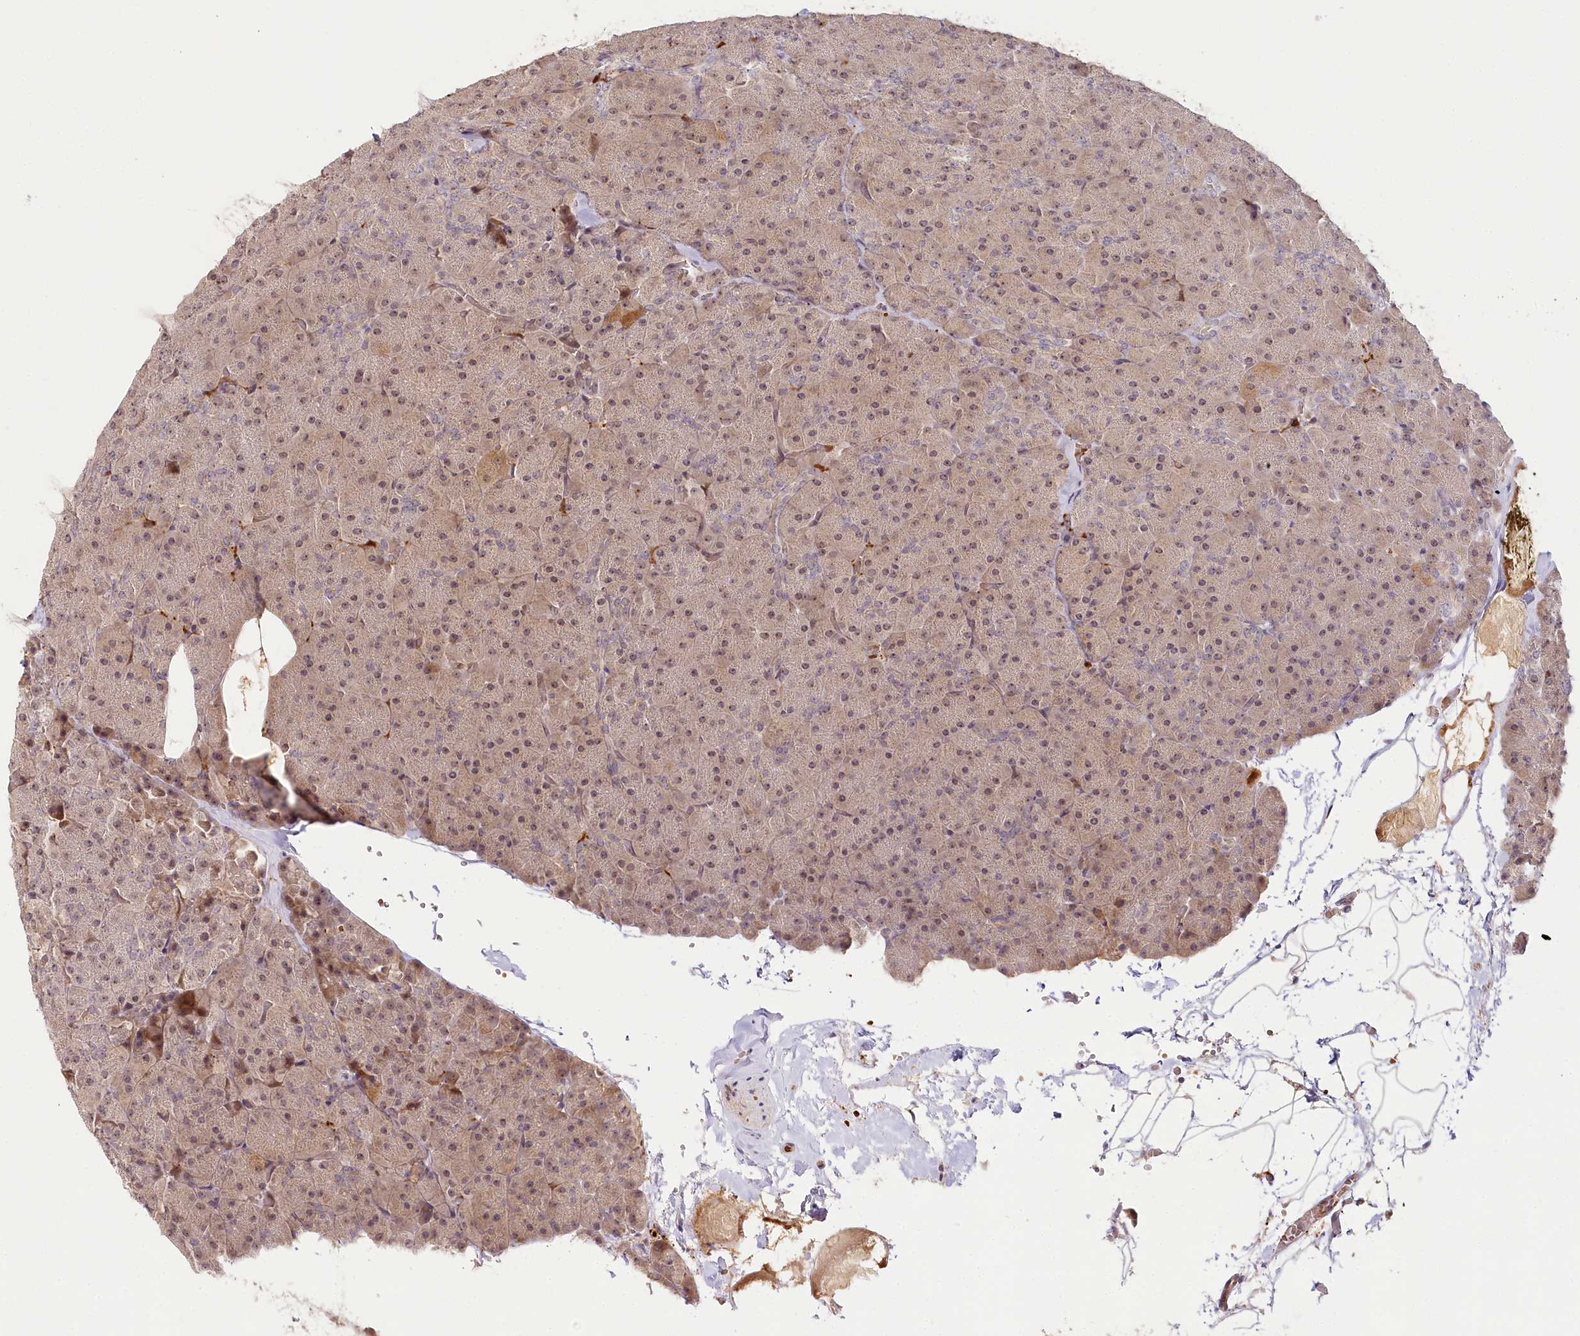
{"staining": {"intensity": "moderate", "quantity": ">75%", "location": "cytoplasmic/membranous,nuclear"}, "tissue": "pancreas", "cell_type": "Exocrine glandular cells", "image_type": "normal", "snomed": [{"axis": "morphology", "description": "Normal tissue, NOS"}, {"axis": "topography", "description": "Pancreas"}], "caption": "Immunohistochemical staining of benign pancreas displays >75% levels of moderate cytoplasmic/membranous,nuclear protein positivity in about >75% of exocrine glandular cells. (DAB IHC with brightfield microscopy, high magnification).", "gene": "WDR36", "patient": {"sex": "male", "age": 36}}